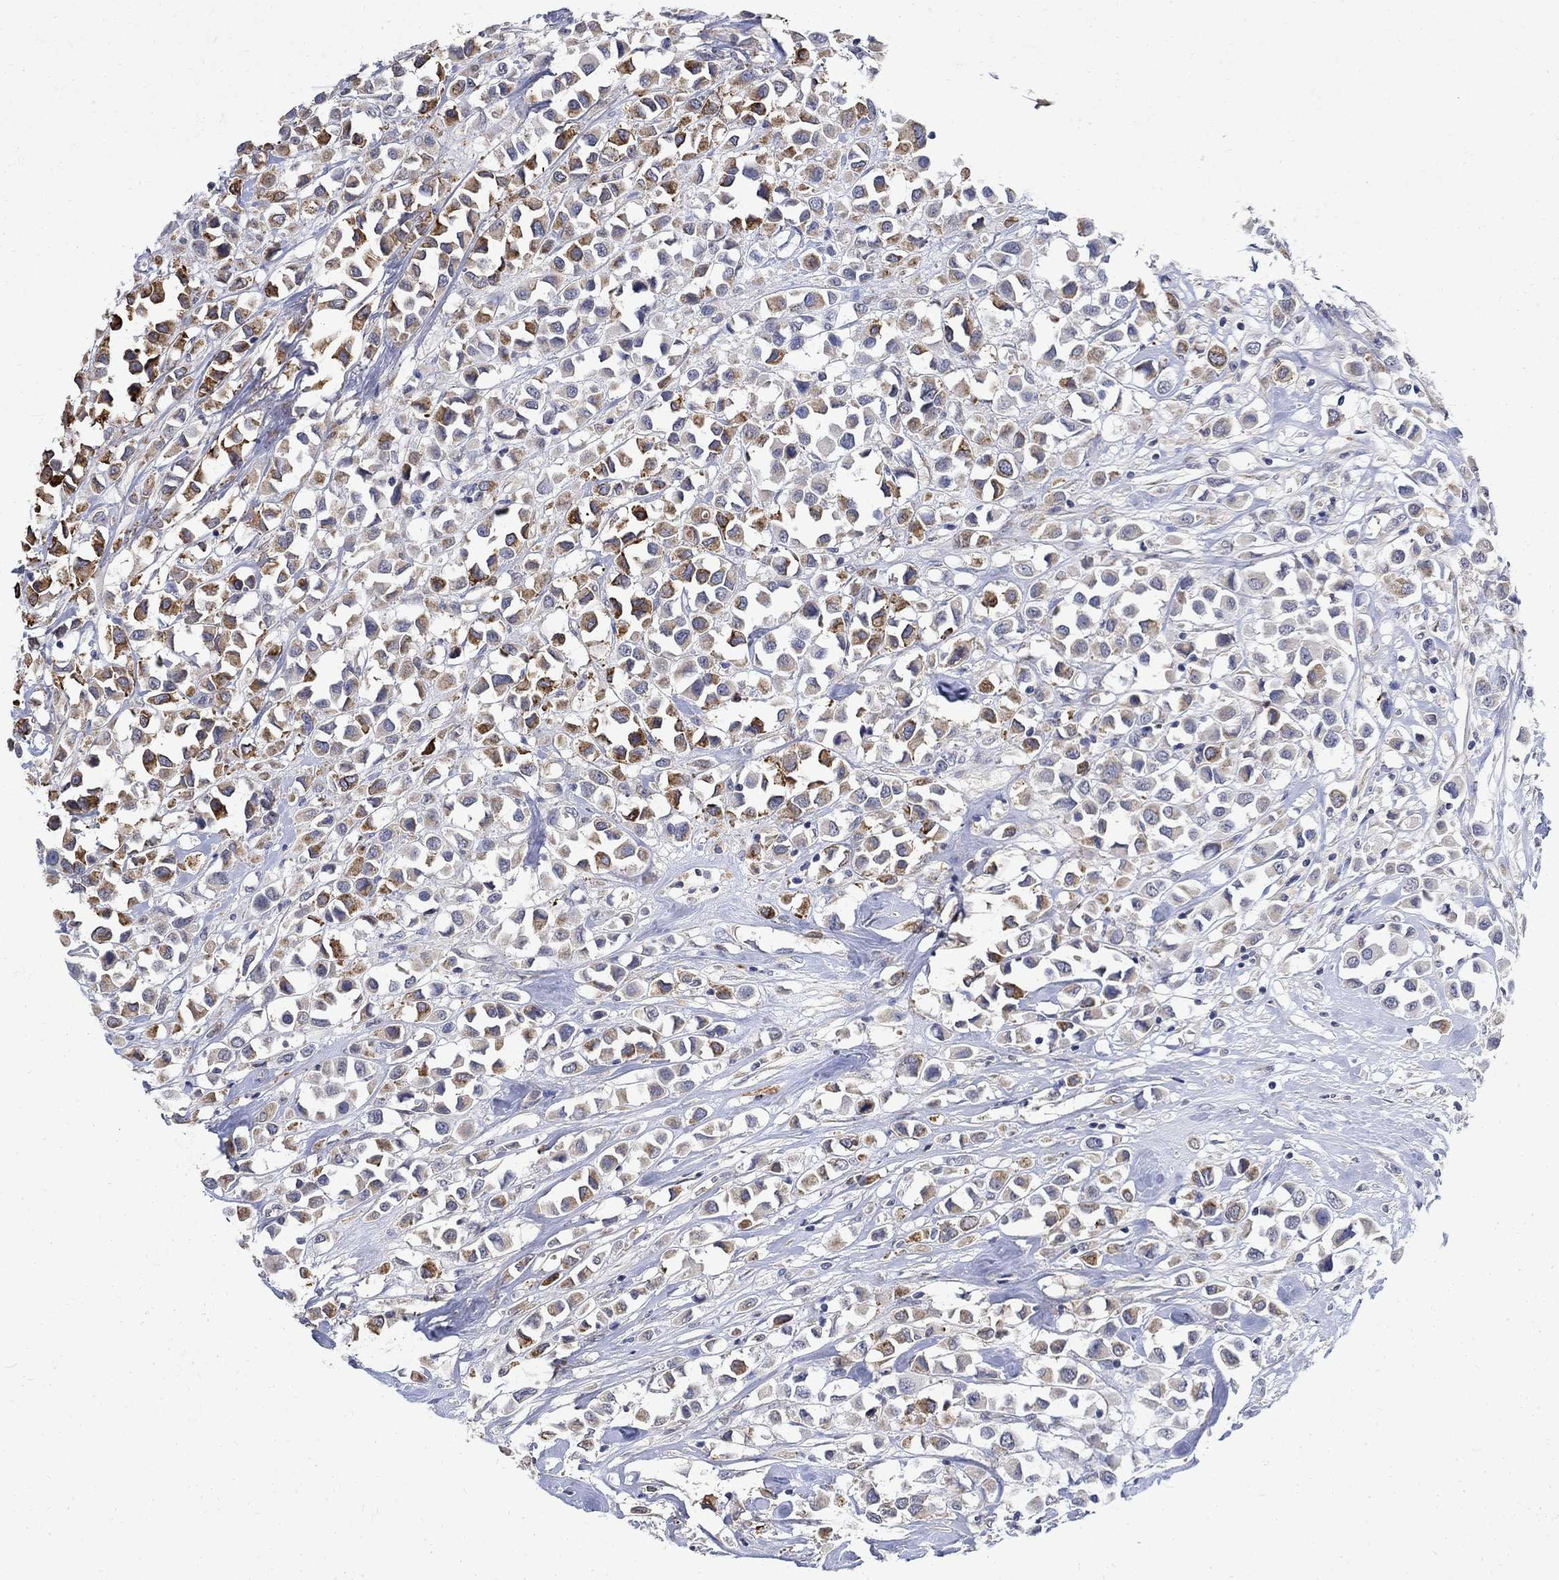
{"staining": {"intensity": "strong", "quantity": "<25%", "location": "cytoplasmic/membranous"}, "tissue": "breast cancer", "cell_type": "Tumor cells", "image_type": "cancer", "snomed": [{"axis": "morphology", "description": "Duct carcinoma"}, {"axis": "topography", "description": "Breast"}], "caption": "Tumor cells show strong cytoplasmic/membranous staining in approximately <25% of cells in breast infiltrating ductal carcinoma.", "gene": "TMEM169", "patient": {"sex": "female", "age": 61}}